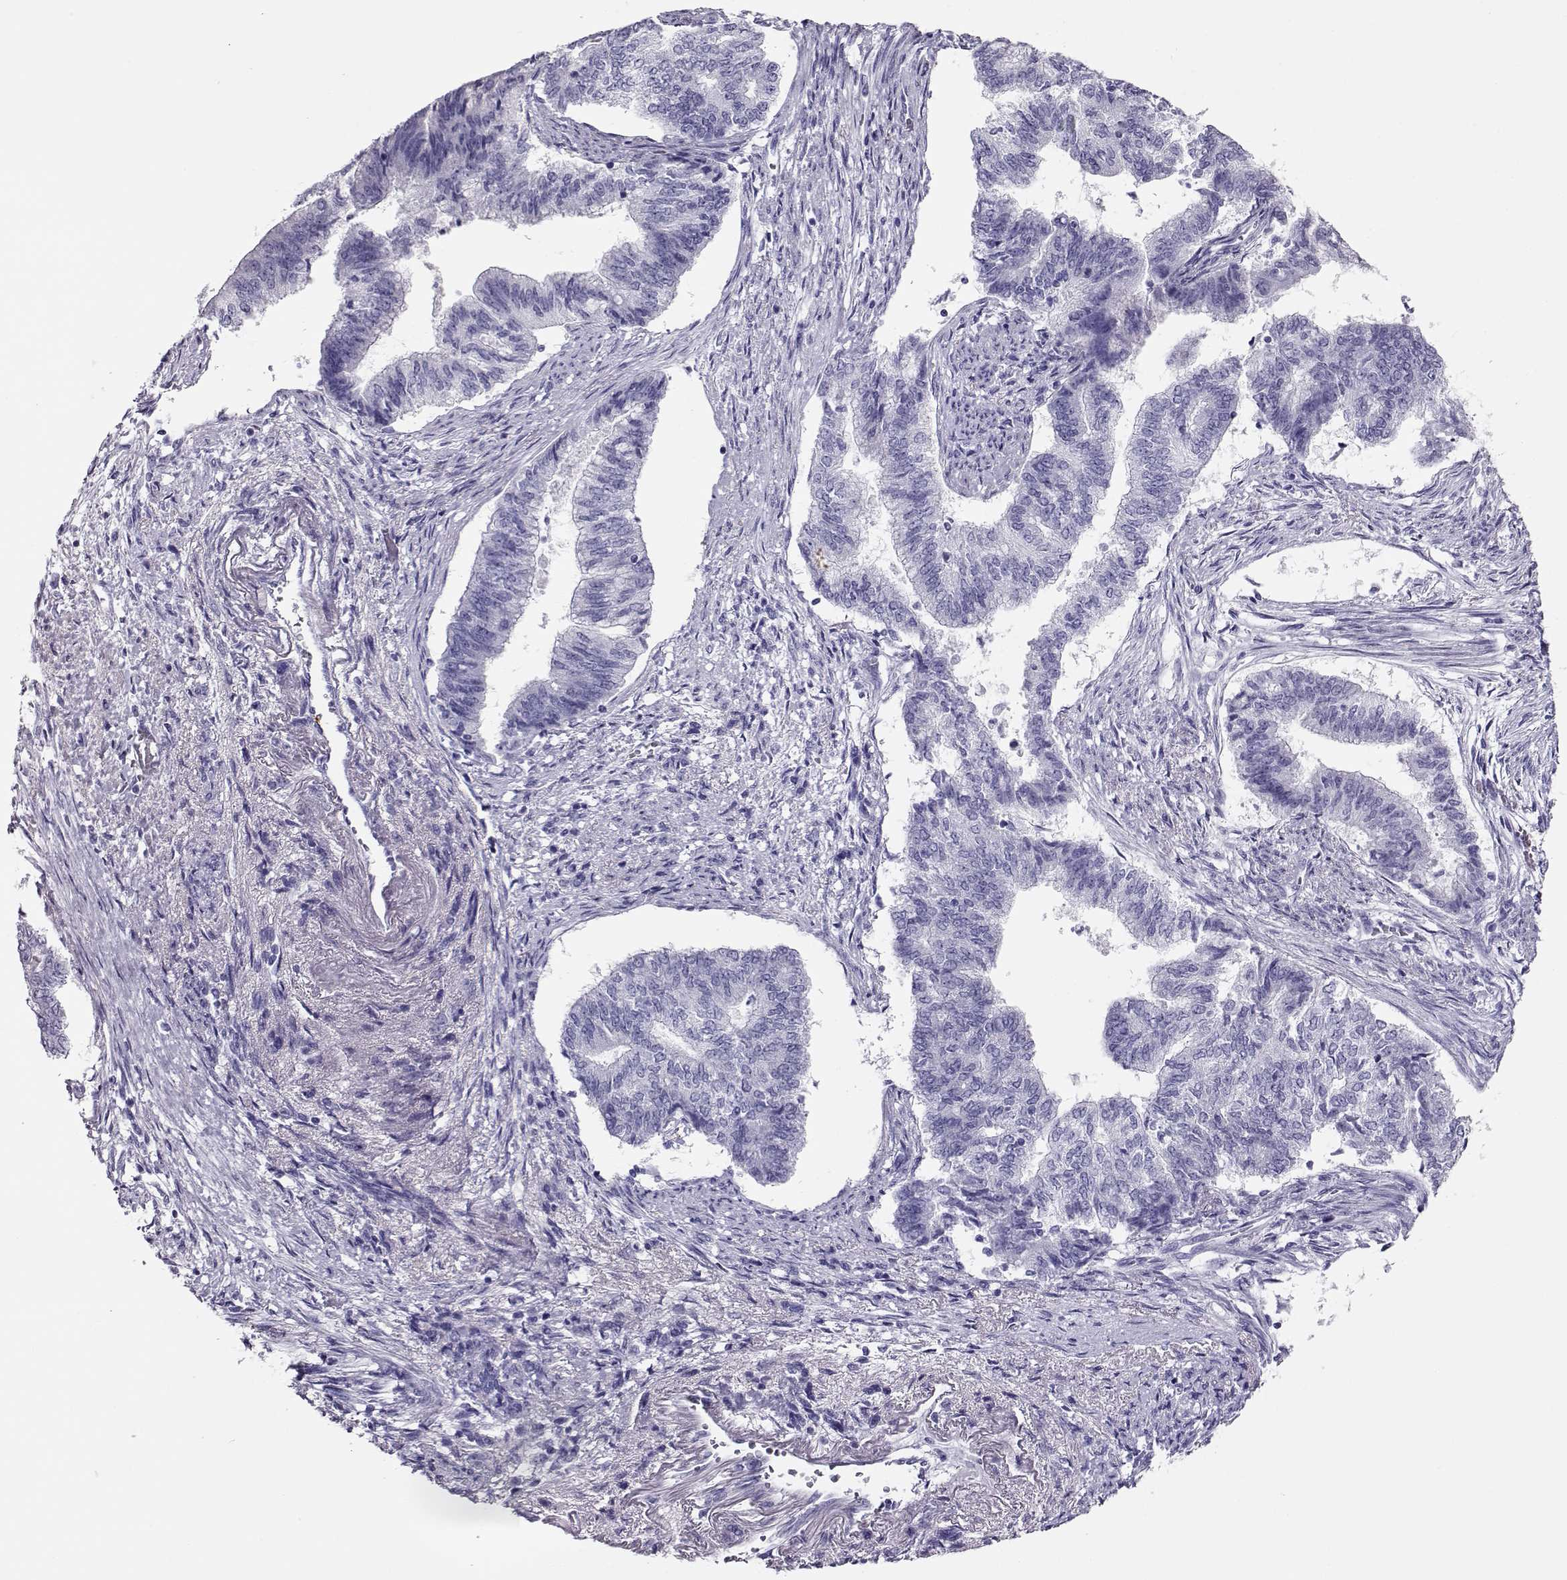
{"staining": {"intensity": "negative", "quantity": "none", "location": "none"}, "tissue": "endometrial cancer", "cell_type": "Tumor cells", "image_type": "cancer", "snomed": [{"axis": "morphology", "description": "Adenocarcinoma, NOS"}, {"axis": "topography", "description": "Endometrium"}], "caption": "Human adenocarcinoma (endometrial) stained for a protein using immunohistochemistry (IHC) exhibits no staining in tumor cells.", "gene": "CRX", "patient": {"sex": "female", "age": 65}}